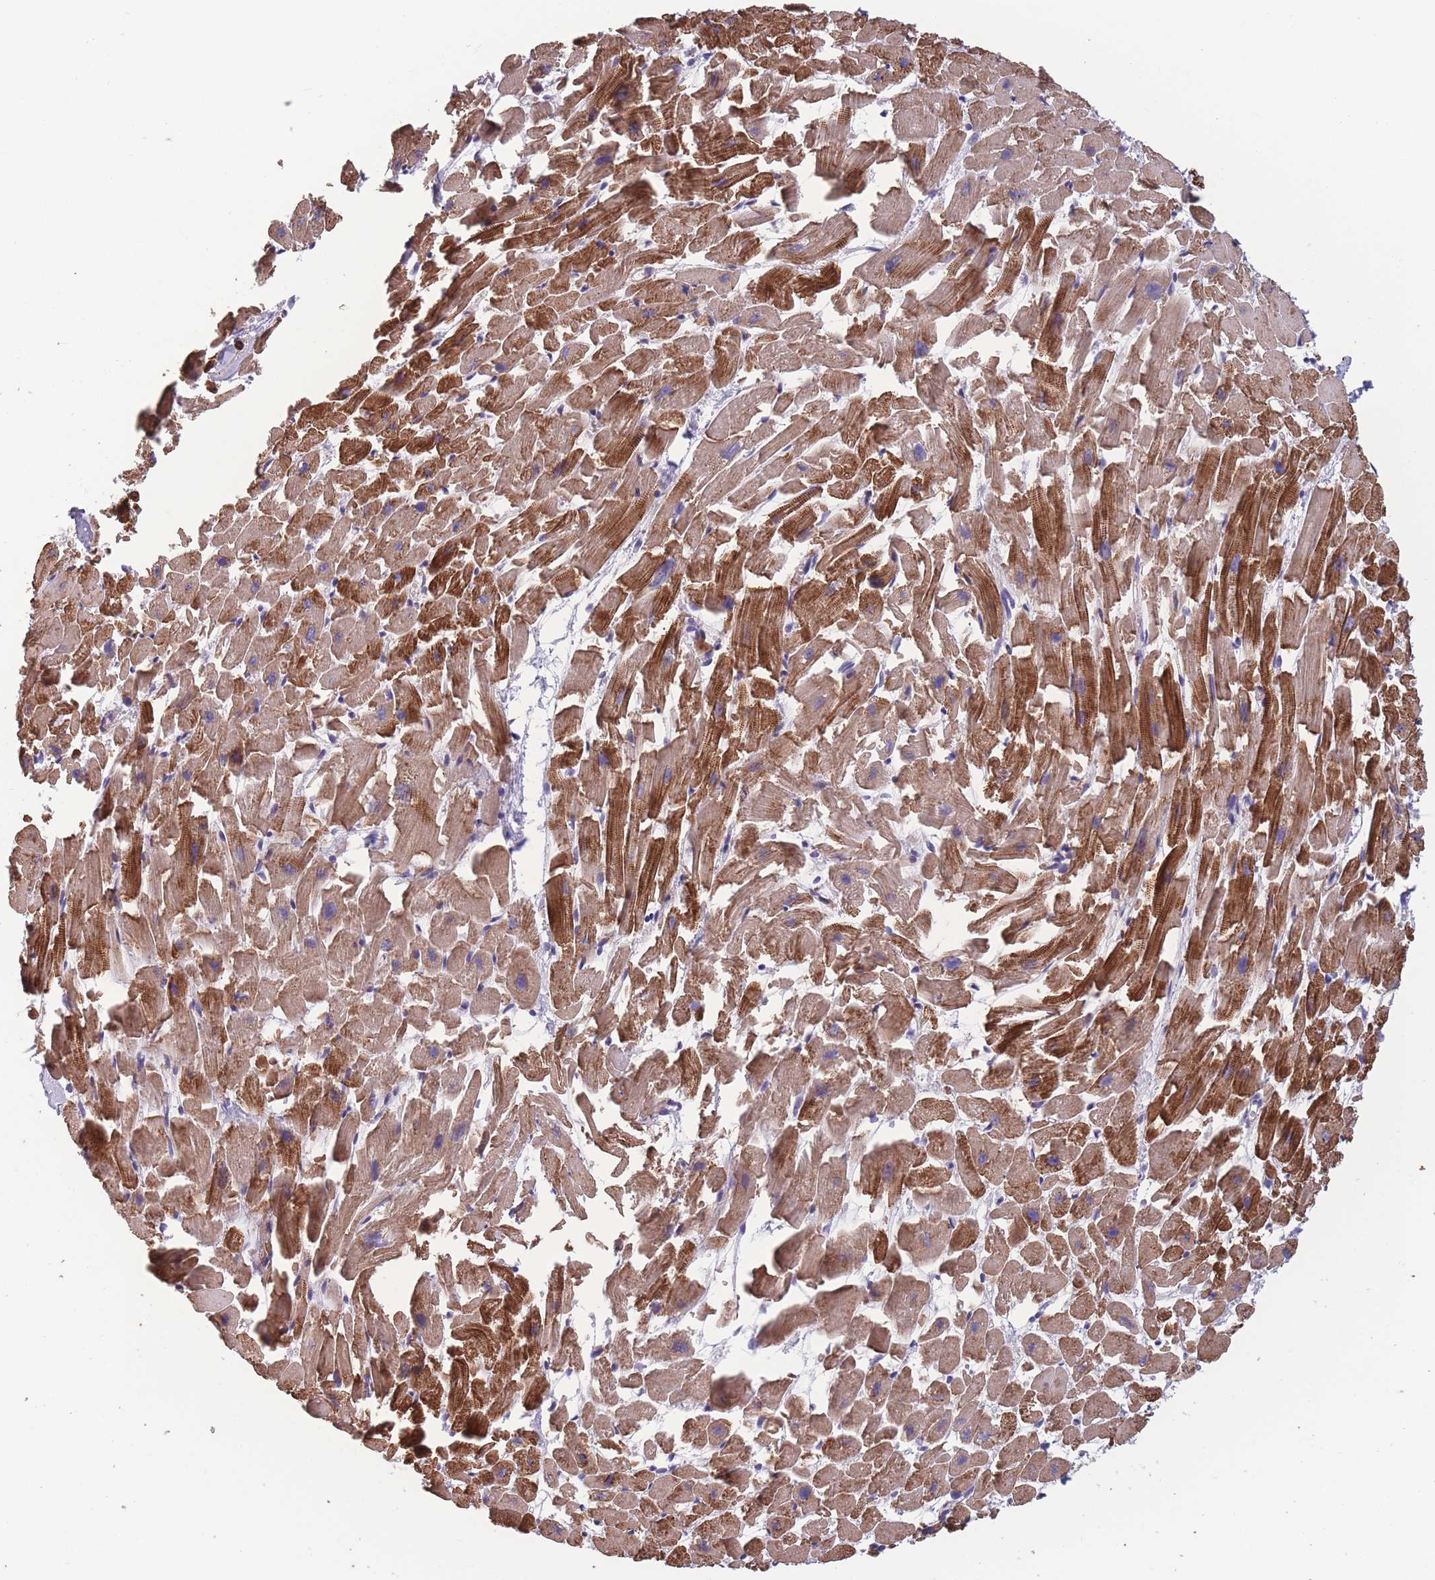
{"staining": {"intensity": "strong", "quantity": ">75%", "location": "cytoplasmic/membranous"}, "tissue": "heart muscle", "cell_type": "Cardiomyocytes", "image_type": "normal", "snomed": [{"axis": "morphology", "description": "Normal tissue, NOS"}, {"axis": "topography", "description": "Heart"}], "caption": "This photomicrograph shows immunohistochemistry staining of unremarkable heart muscle, with high strong cytoplasmic/membranous expression in about >75% of cardiomyocytes.", "gene": "TOMM40L", "patient": {"sex": "female", "age": 64}}